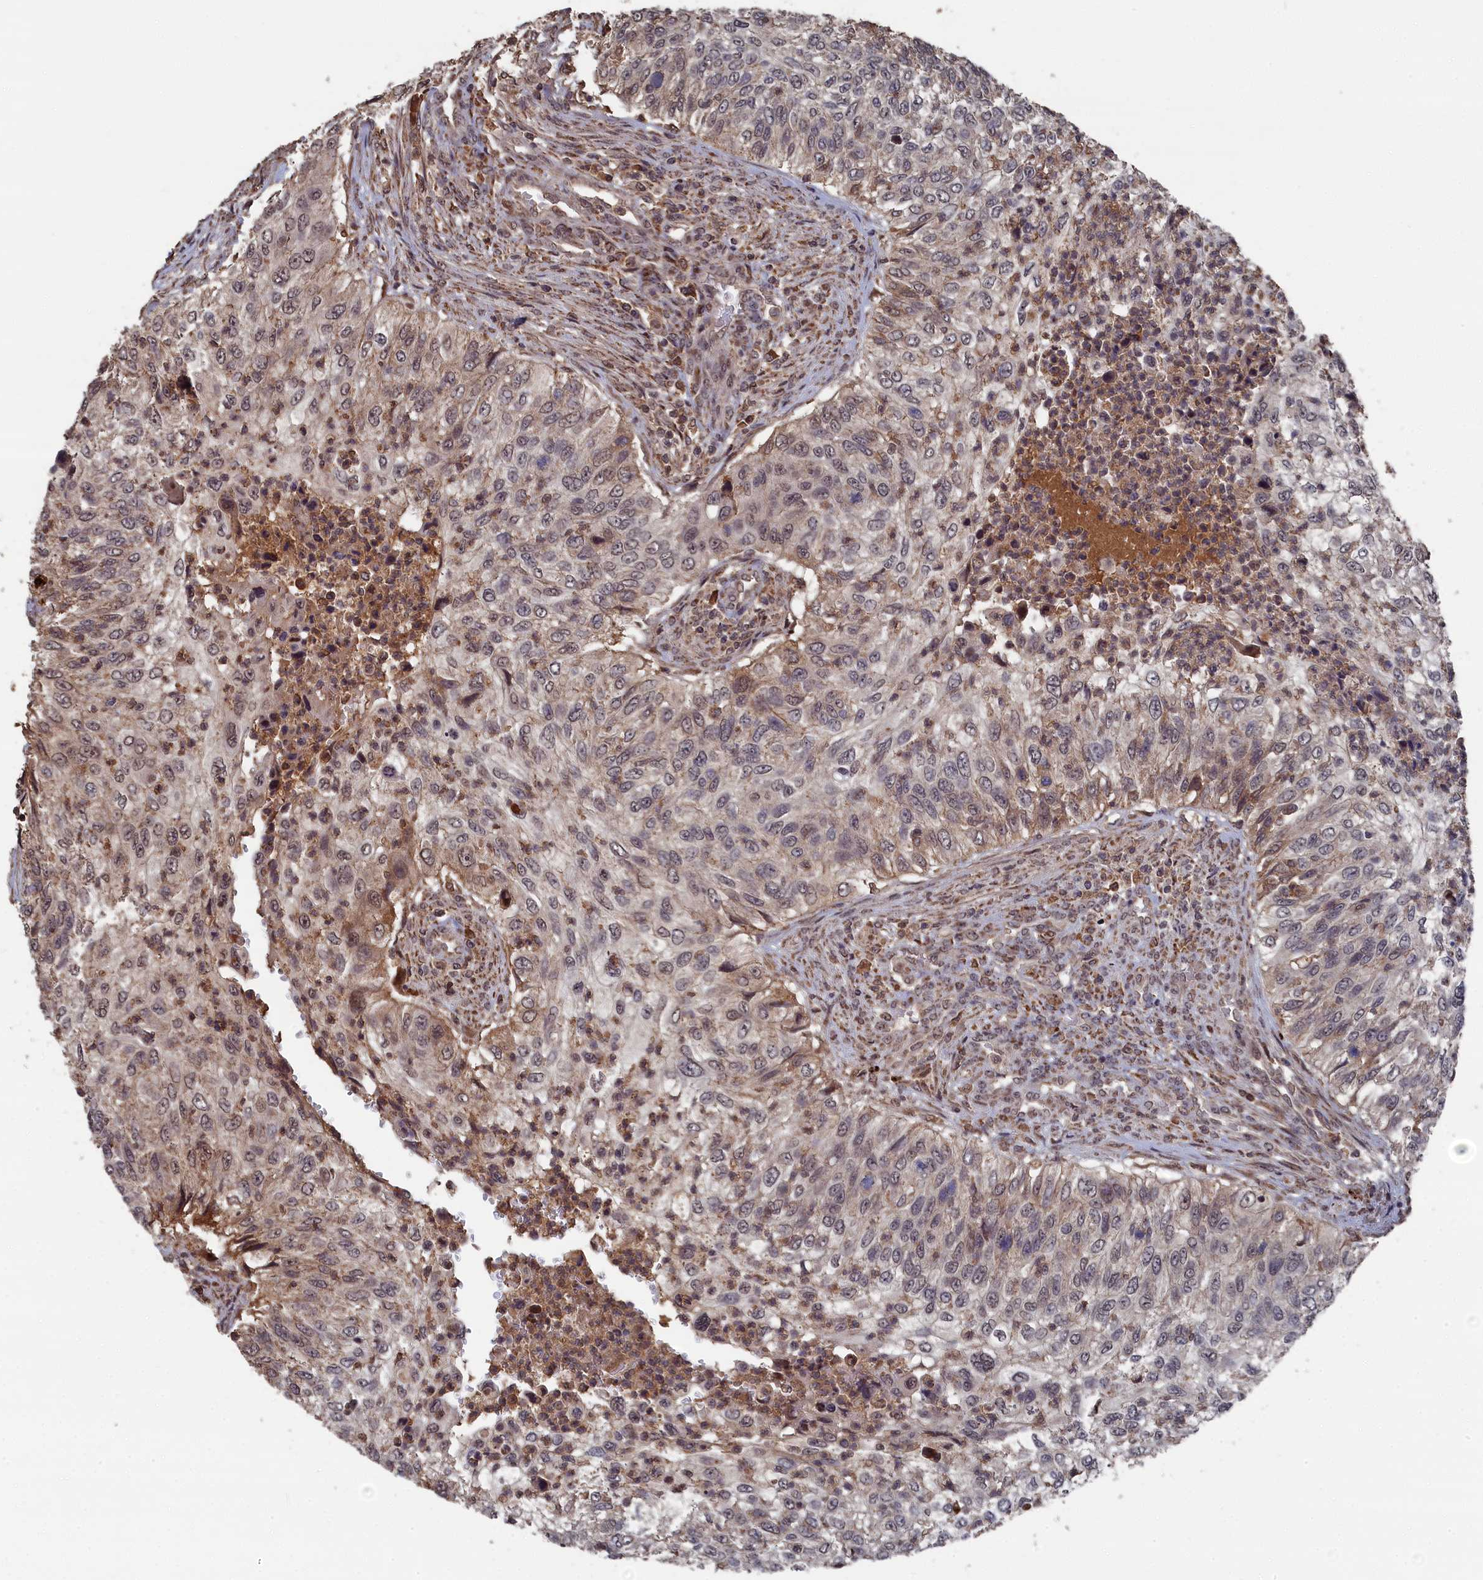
{"staining": {"intensity": "weak", "quantity": ">75%", "location": "cytoplasmic/membranous,nuclear"}, "tissue": "urothelial cancer", "cell_type": "Tumor cells", "image_type": "cancer", "snomed": [{"axis": "morphology", "description": "Urothelial carcinoma, High grade"}, {"axis": "topography", "description": "Urinary bladder"}], "caption": "Protein staining exhibits weak cytoplasmic/membranous and nuclear expression in approximately >75% of tumor cells in urothelial cancer.", "gene": "CEACAM21", "patient": {"sex": "female", "age": 60}}